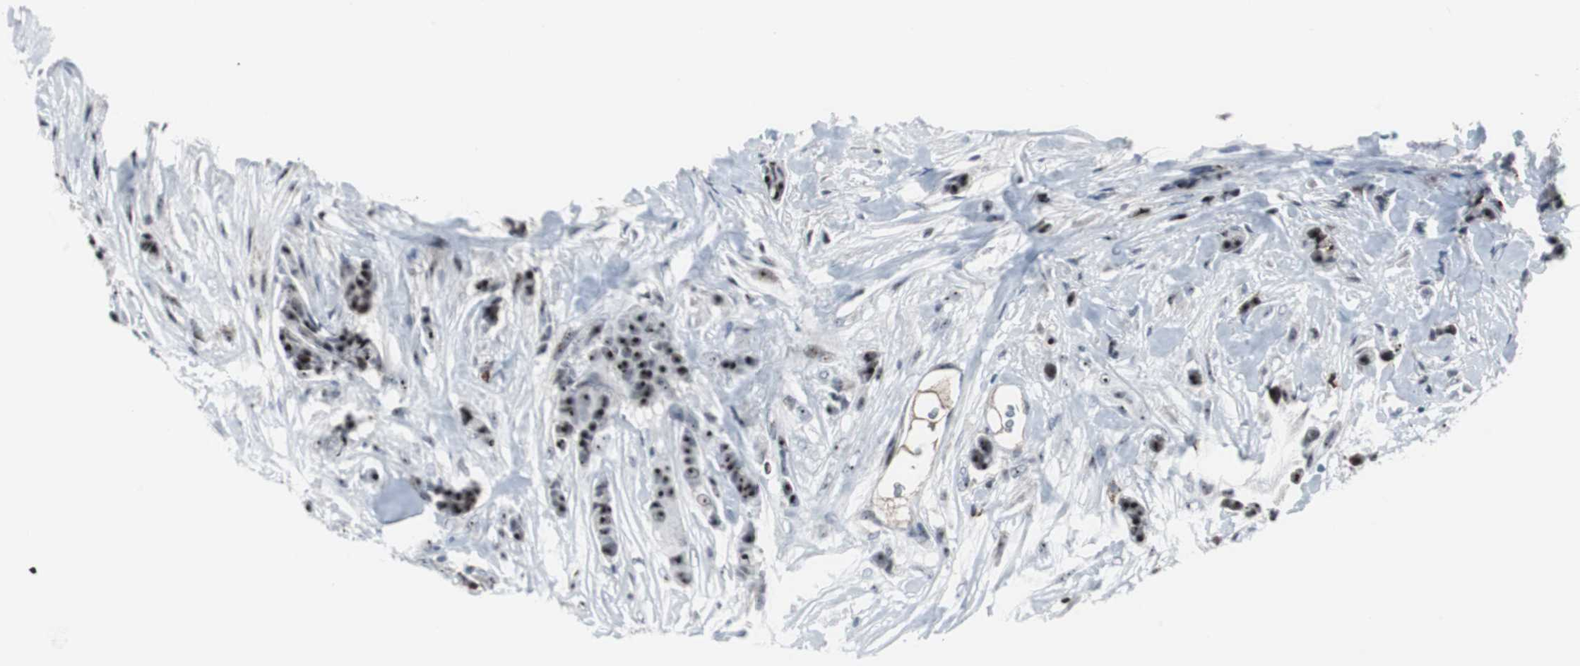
{"staining": {"intensity": "strong", "quantity": ">75%", "location": "nuclear"}, "tissue": "breast cancer", "cell_type": "Tumor cells", "image_type": "cancer", "snomed": [{"axis": "morphology", "description": "Duct carcinoma"}, {"axis": "topography", "description": "Breast"}], "caption": "Tumor cells show strong nuclear expression in about >75% of cells in infiltrating ductal carcinoma (breast).", "gene": "DOK1", "patient": {"sex": "female", "age": 40}}